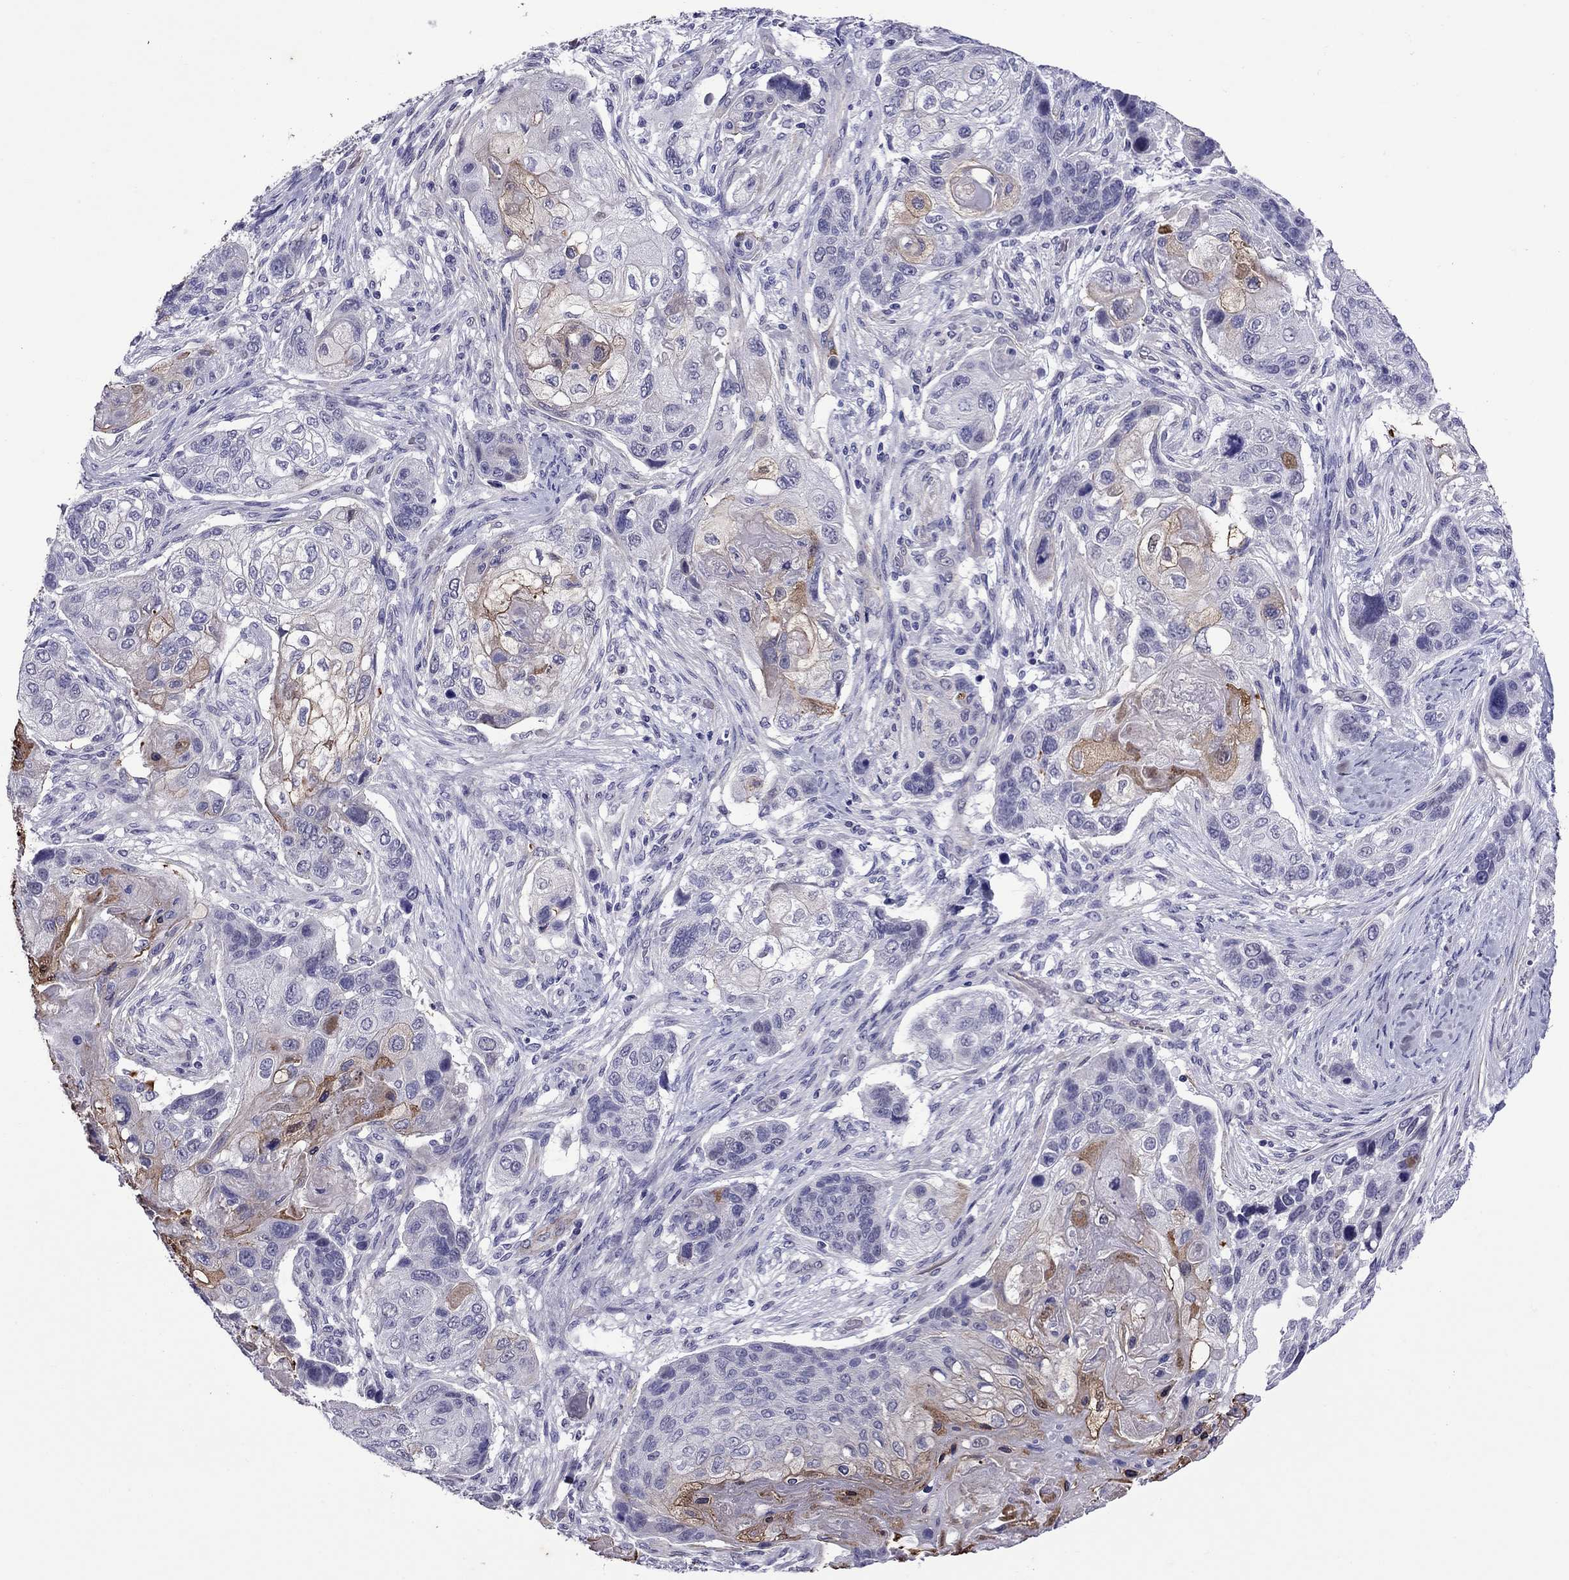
{"staining": {"intensity": "weak", "quantity": "<25%", "location": "cytoplasmic/membranous"}, "tissue": "lung cancer", "cell_type": "Tumor cells", "image_type": "cancer", "snomed": [{"axis": "morphology", "description": "Normal tissue, NOS"}, {"axis": "morphology", "description": "Squamous cell carcinoma, NOS"}, {"axis": "topography", "description": "Bronchus"}, {"axis": "topography", "description": "Lung"}], "caption": "Immunohistochemistry histopathology image of neoplastic tissue: lung cancer (squamous cell carcinoma) stained with DAB (3,3'-diaminobenzidine) reveals no significant protein positivity in tumor cells.", "gene": "CHRNA5", "patient": {"sex": "male", "age": 69}}